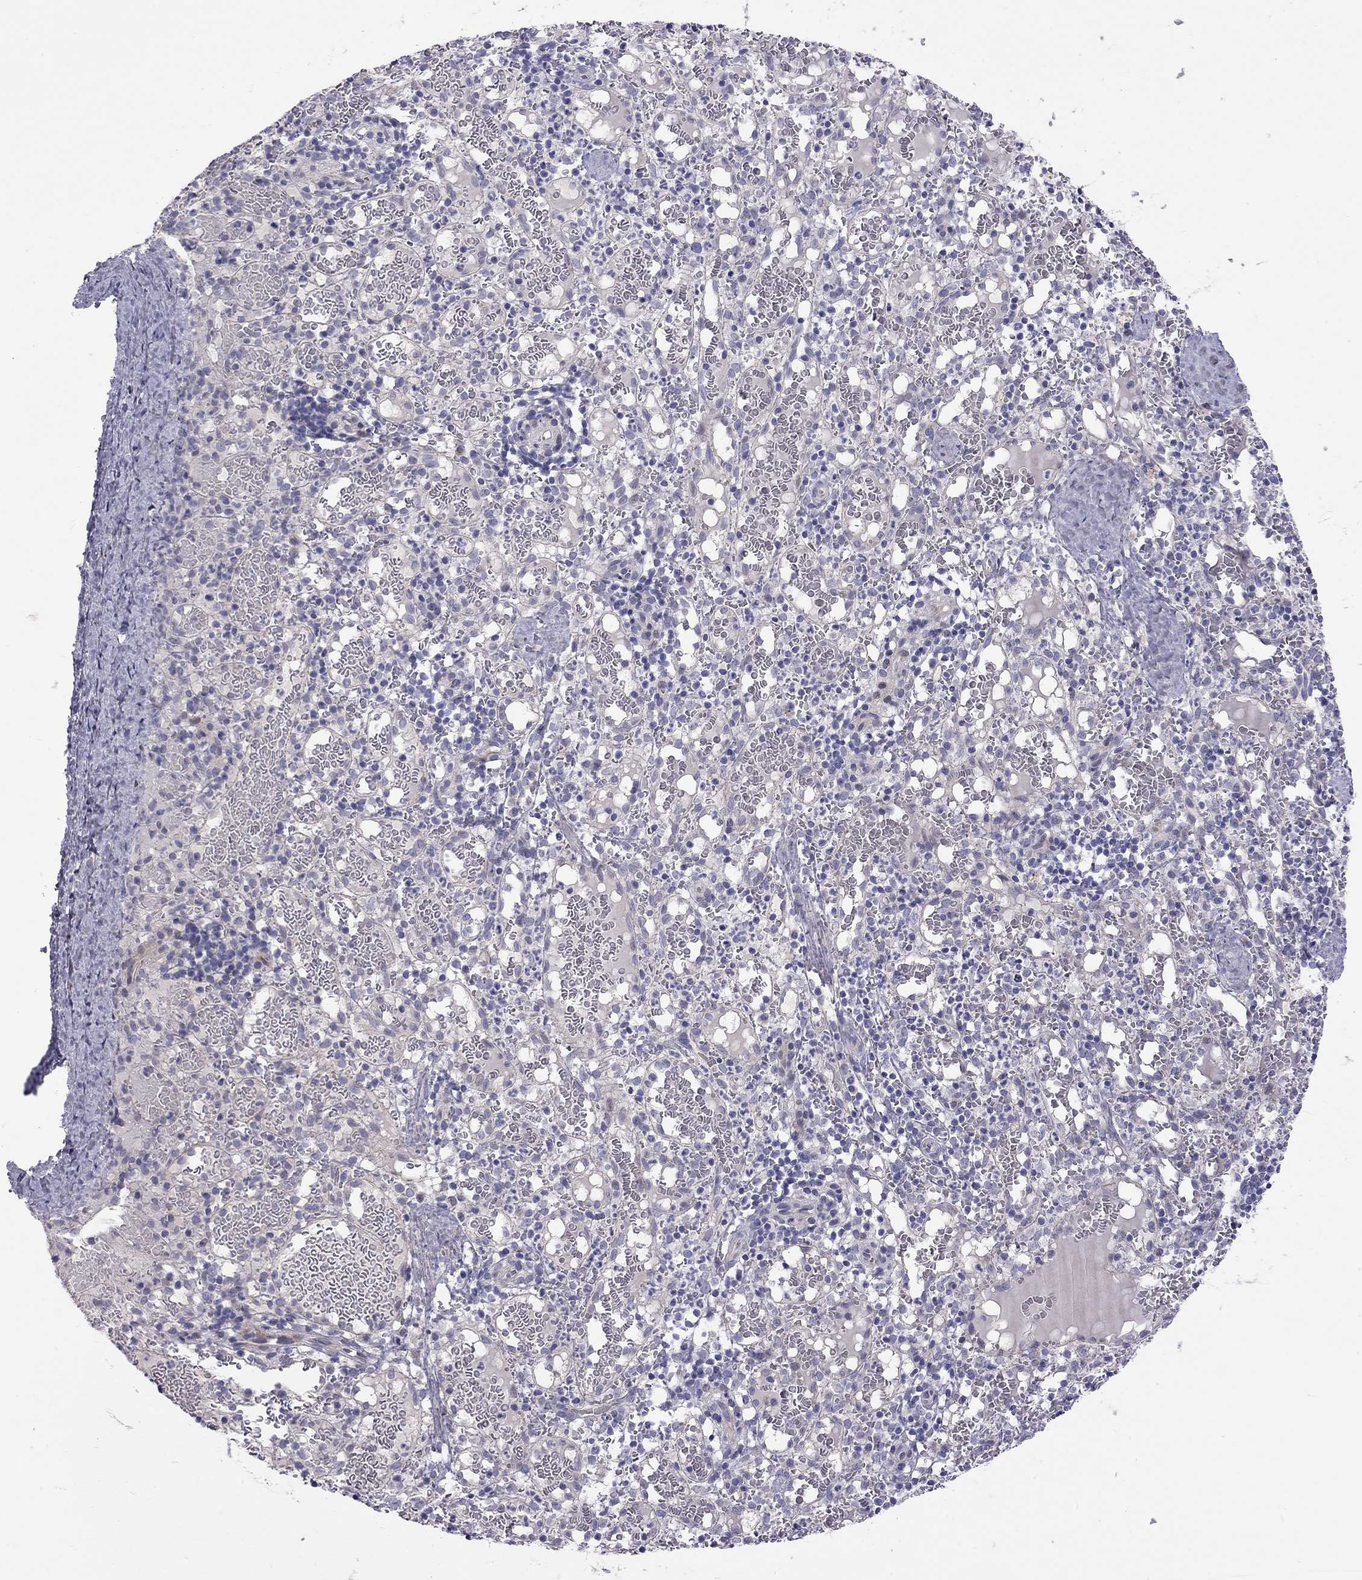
{"staining": {"intensity": "negative", "quantity": "none", "location": "none"}, "tissue": "spleen", "cell_type": "Cells in red pulp", "image_type": "normal", "snomed": [{"axis": "morphology", "description": "Normal tissue, NOS"}, {"axis": "topography", "description": "Spleen"}], "caption": "High power microscopy photomicrograph of an immunohistochemistry photomicrograph of unremarkable spleen, revealing no significant positivity in cells in red pulp. The staining is performed using DAB brown chromogen with nuclei counter-stained in using hematoxylin.", "gene": "C8orf88", "patient": {"sex": "male", "age": 11}}